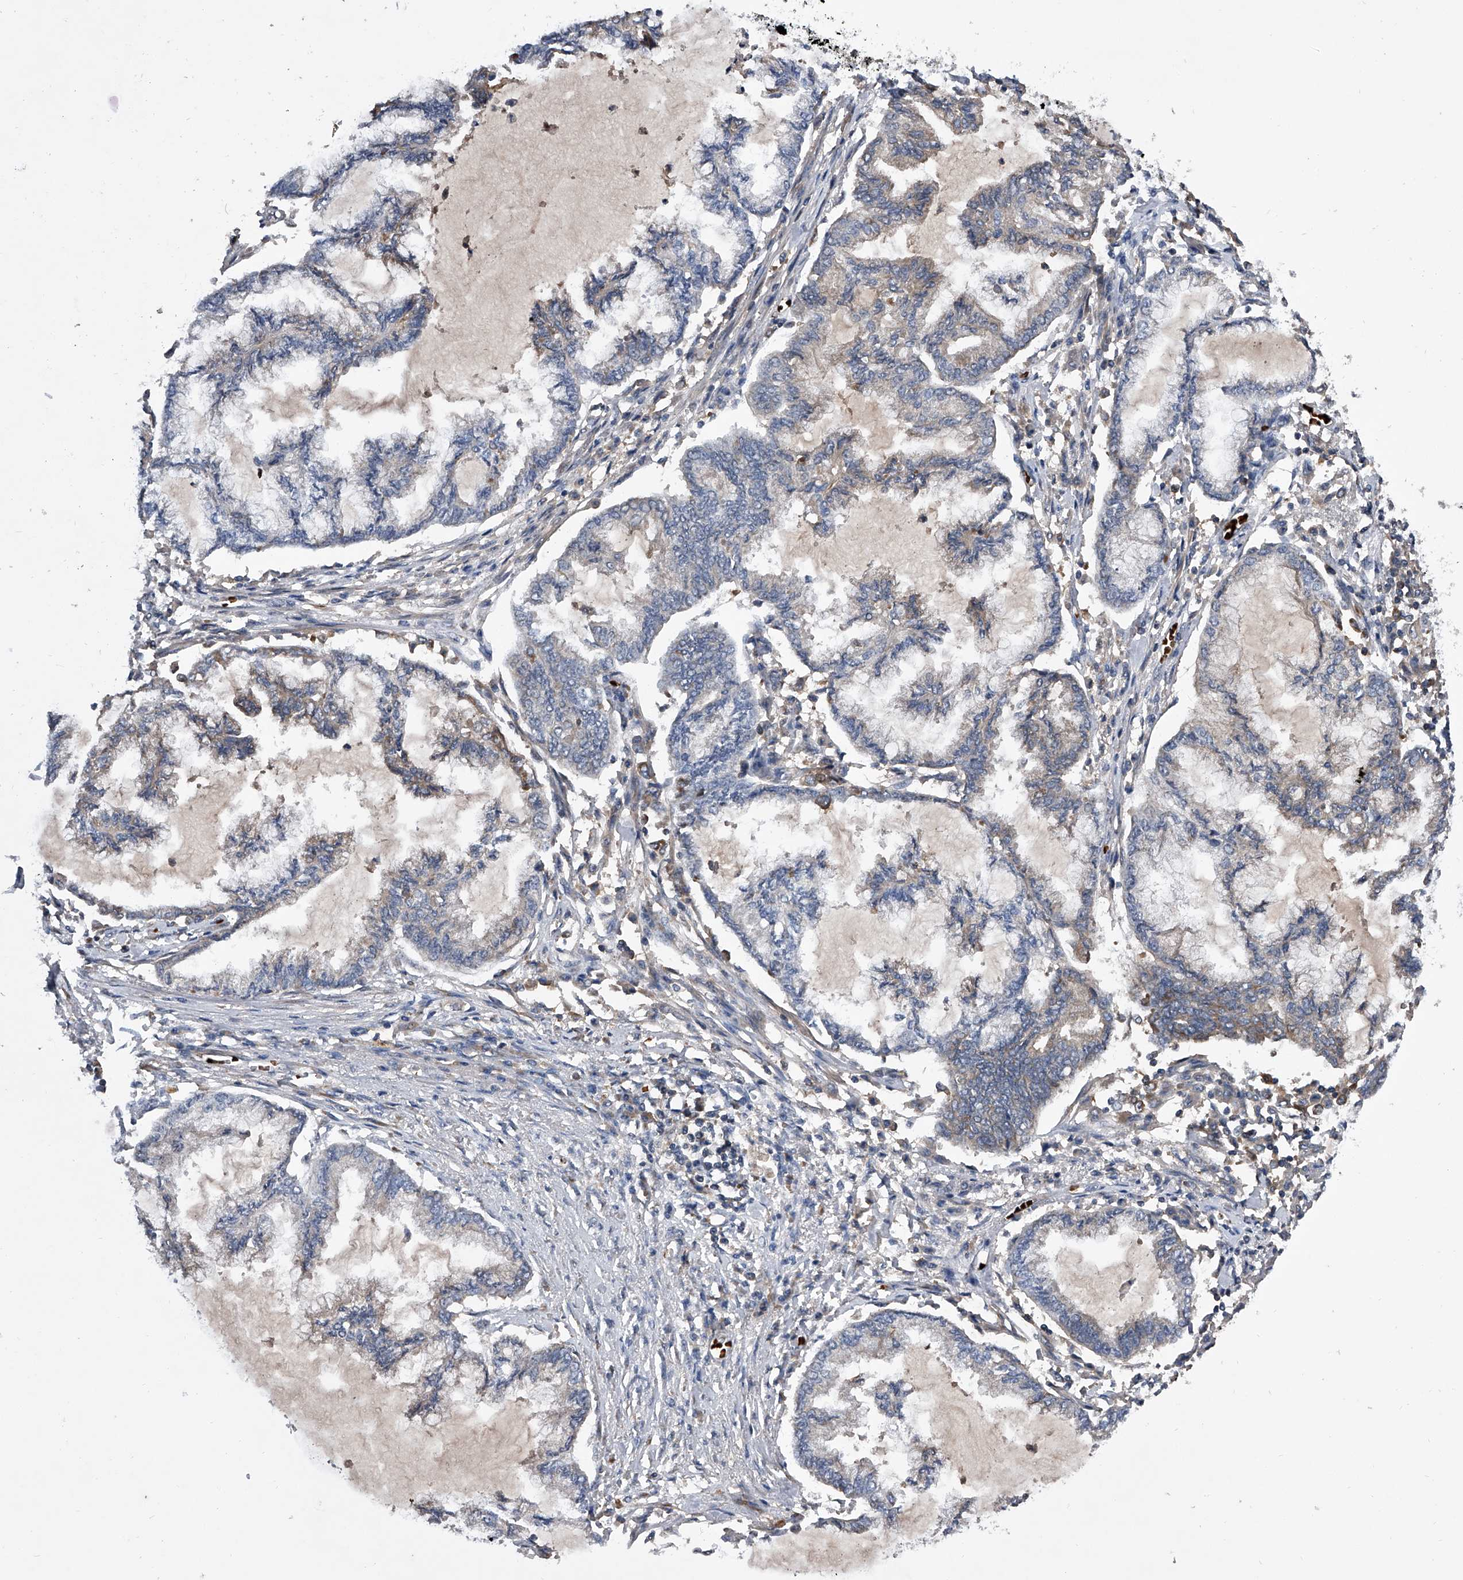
{"staining": {"intensity": "negative", "quantity": "none", "location": "none"}, "tissue": "endometrial cancer", "cell_type": "Tumor cells", "image_type": "cancer", "snomed": [{"axis": "morphology", "description": "Adenocarcinoma, NOS"}, {"axis": "topography", "description": "Endometrium"}], "caption": "Photomicrograph shows no significant protein positivity in tumor cells of endometrial cancer.", "gene": "ZNF30", "patient": {"sex": "female", "age": 86}}